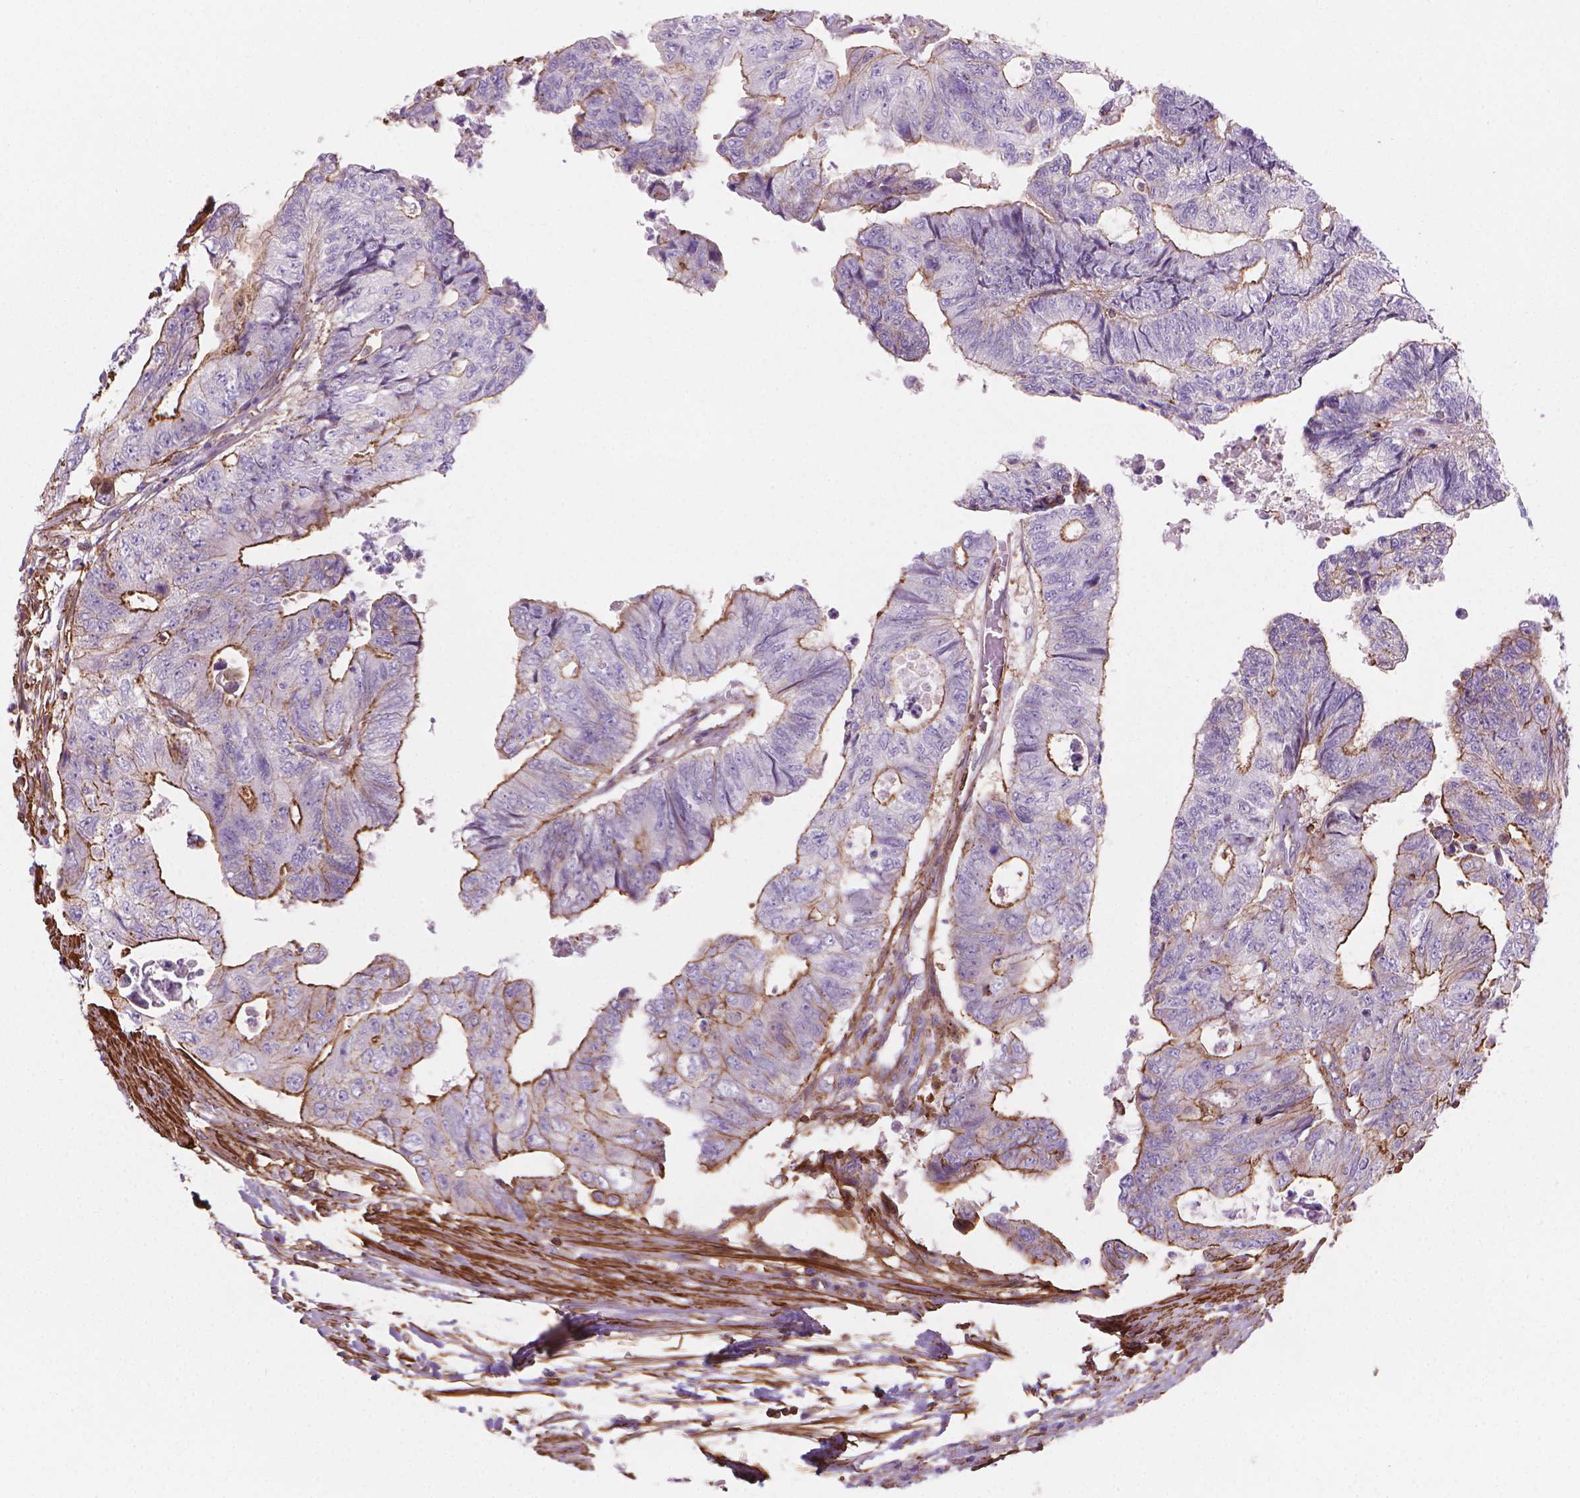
{"staining": {"intensity": "moderate", "quantity": "25%-75%", "location": "cytoplasmic/membranous"}, "tissue": "colorectal cancer", "cell_type": "Tumor cells", "image_type": "cancer", "snomed": [{"axis": "morphology", "description": "Adenocarcinoma, NOS"}, {"axis": "topography", "description": "Colon"}], "caption": "Colorectal cancer (adenocarcinoma) was stained to show a protein in brown. There is medium levels of moderate cytoplasmic/membranous positivity in approximately 25%-75% of tumor cells.", "gene": "PATJ", "patient": {"sex": "male", "age": 57}}